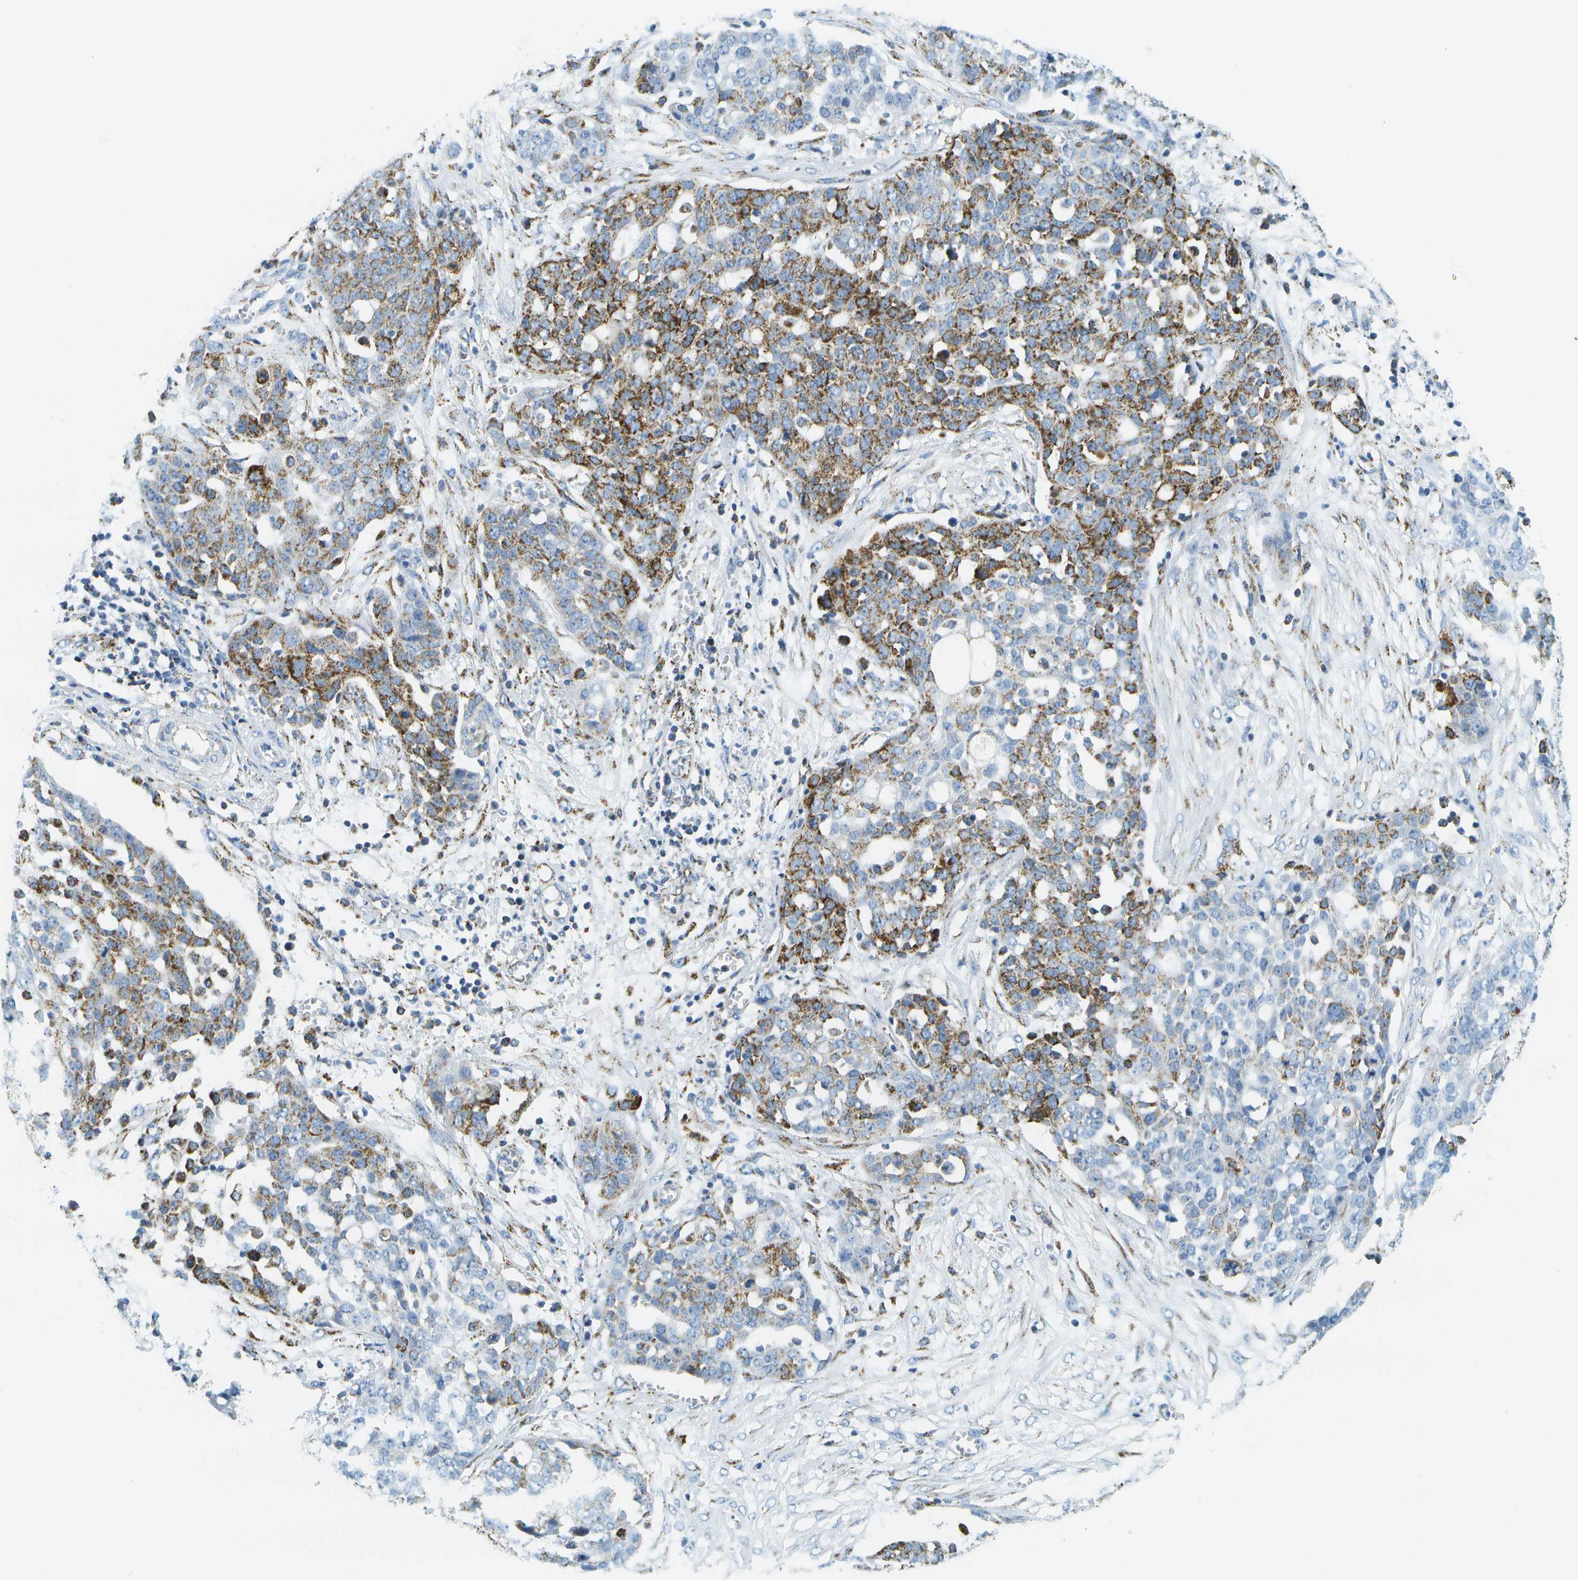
{"staining": {"intensity": "moderate", "quantity": "25%-75%", "location": "cytoplasmic/membranous"}, "tissue": "ovarian cancer", "cell_type": "Tumor cells", "image_type": "cancer", "snomed": [{"axis": "morphology", "description": "Cystadenocarcinoma, serous, NOS"}, {"axis": "topography", "description": "Soft tissue"}, {"axis": "topography", "description": "Ovary"}], "caption": "High-power microscopy captured an IHC micrograph of ovarian serous cystadenocarcinoma, revealing moderate cytoplasmic/membranous positivity in approximately 25%-75% of tumor cells. Nuclei are stained in blue.", "gene": "HLCS", "patient": {"sex": "female", "age": 57}}